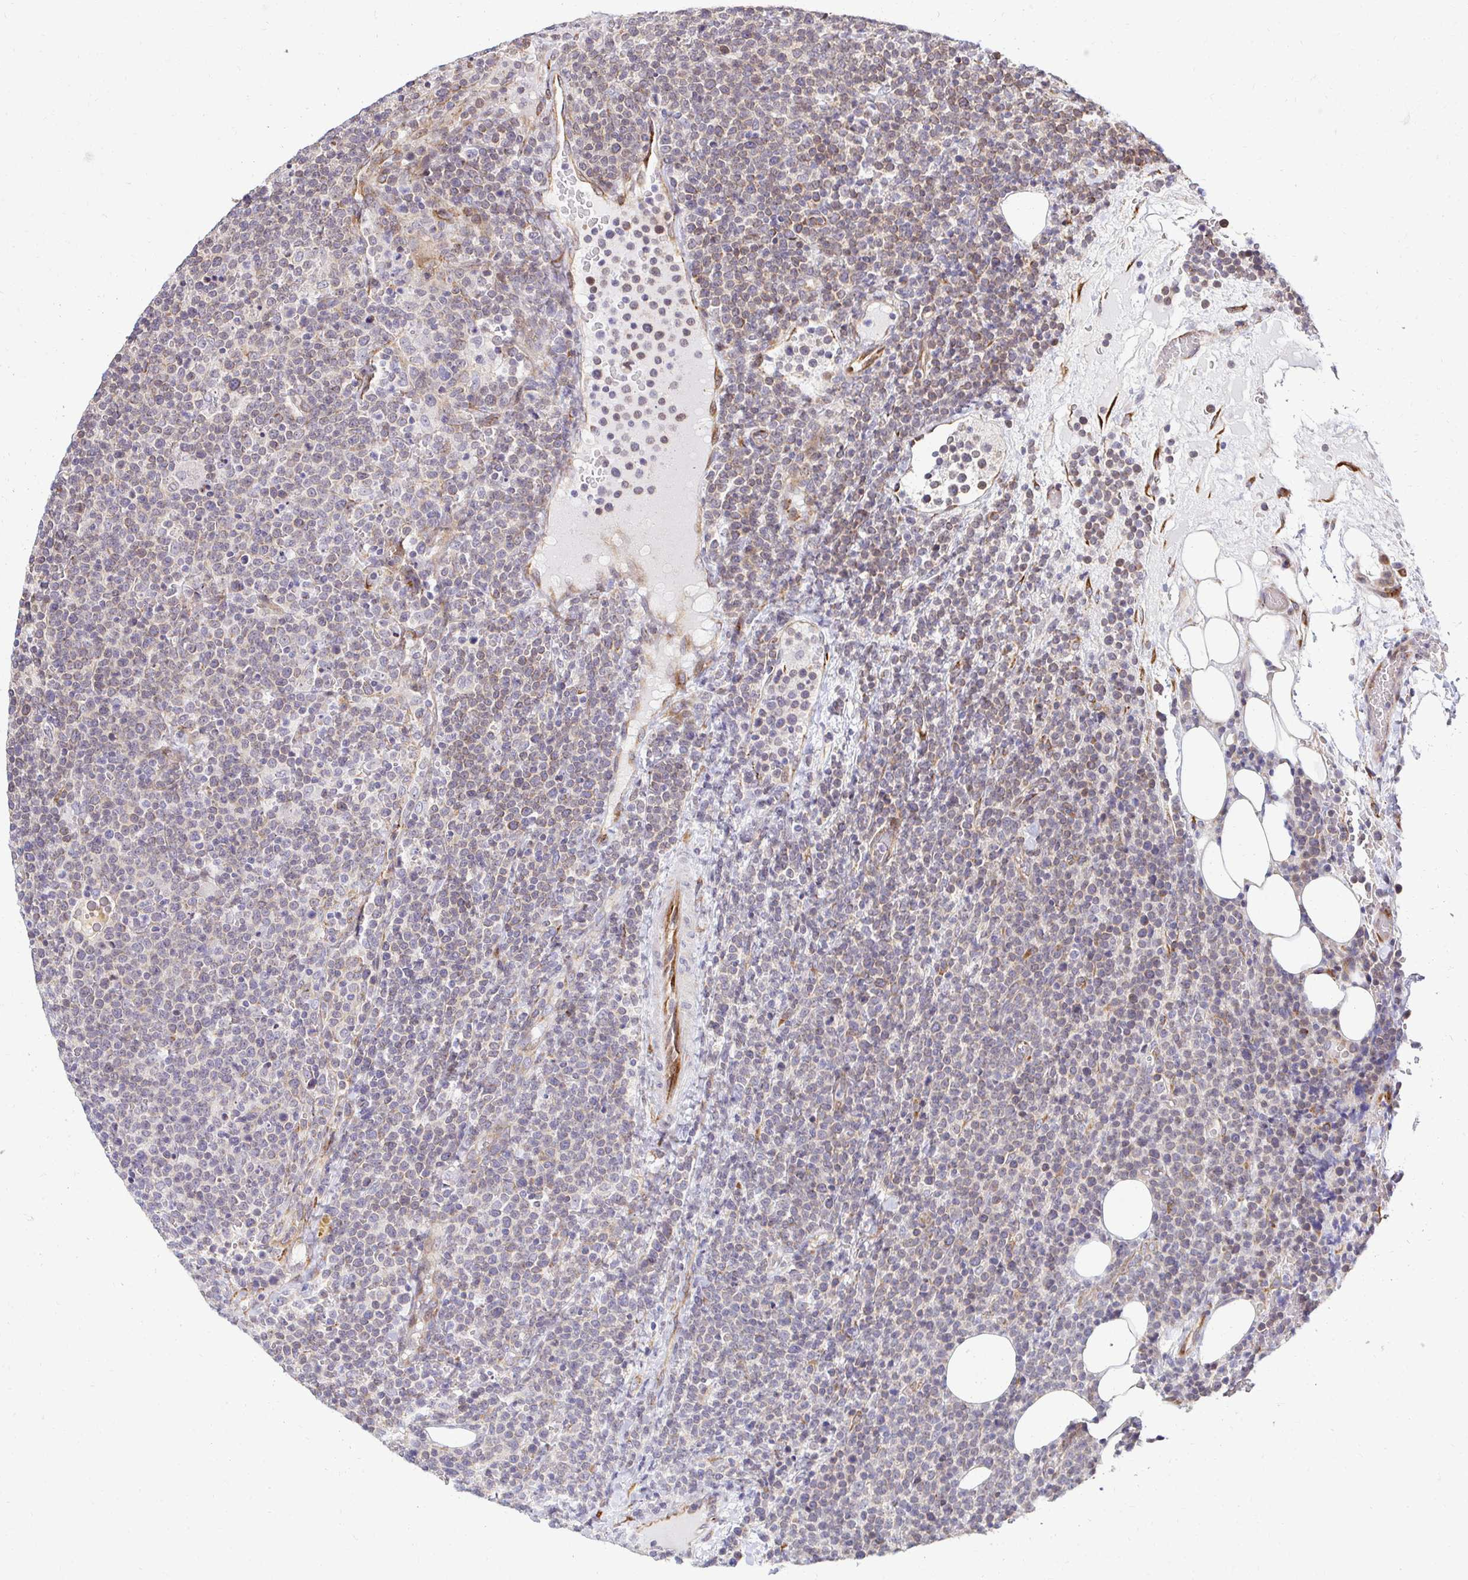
{"staining": {"intensity": "weak", "quantity": "25%-75%", "location": "cytoplasmic/membranous"}, "tissue": "lymphoma", "cell_type": "Tumor cells", "image_type": "cancer", "snomed": [{"axis": "morphology", "description": "Malignant lymphoma, non-Hodgkin's type, High grade"}, {"axis": "topography", "description": "Lymph node"}], "caption": "The photomicrograph shows staining of high-grade malignant lymphoma, non-Hodgkin's type, revealing weak cytoplasmic/membranous protein staining (brown color) within tumor cells.", "gene": "HPS1", "patient": {"sex": "male", "age": 61}}